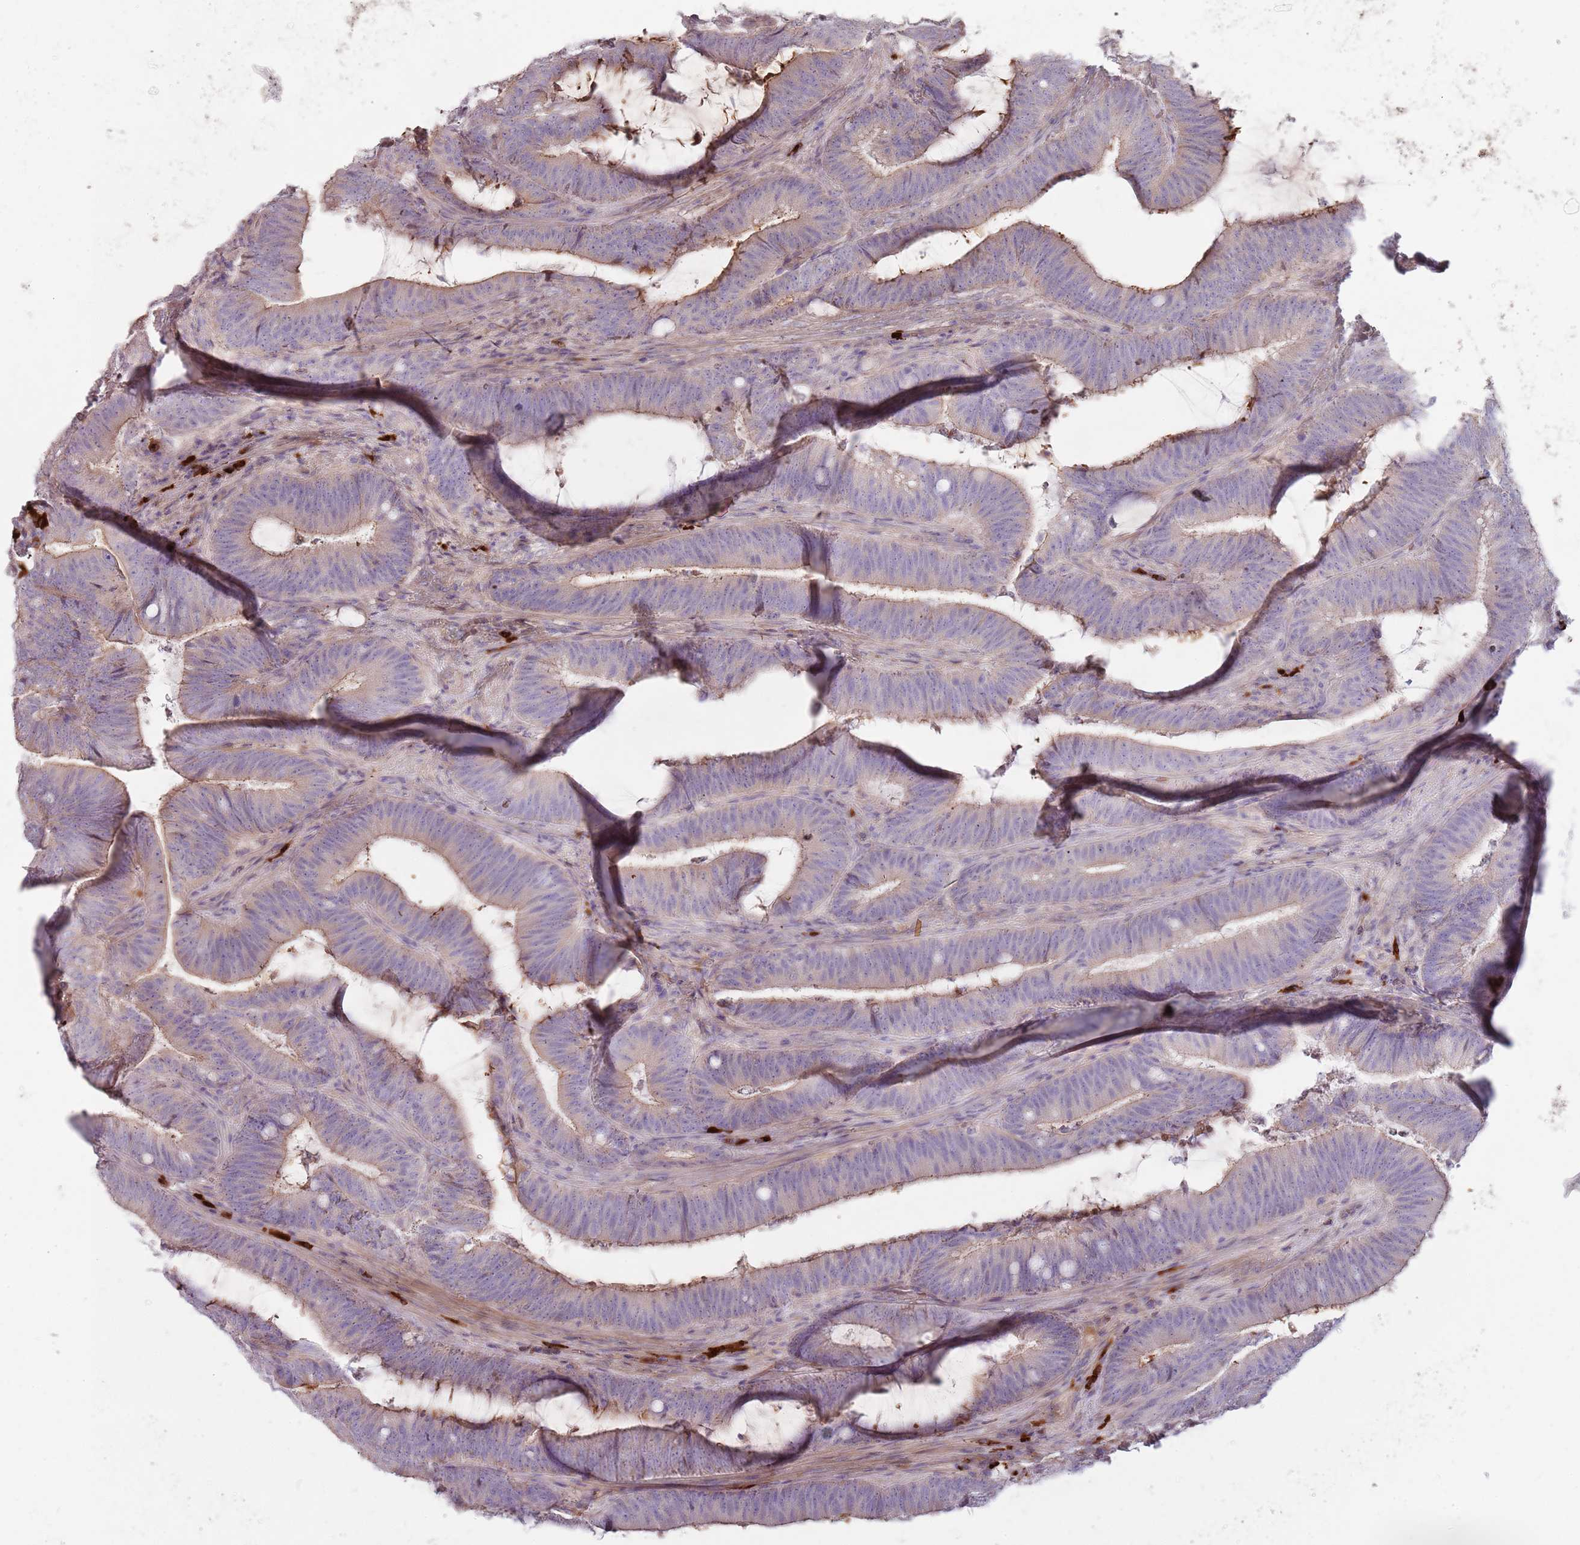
{"staining": {"intensity": "weak", "quantity": "<25%", "location": "cytoplasmic/membranous"}, "tissue": "colorectal cancer", "cell_type": "Tumor cells", "image_type": "cancer", "snomed": [{"axis": "morphology", "description": "Adenocarcinoma, NOS"}, {"axis": "topography", "description": "Colon"}], "caption": "Immunohistochemical staining of adenocarcinoma (colorectal) displays no significant positivity in tumor cells.", "gene": "MCUB", "patient": {"sex": "female", "age": 43}}